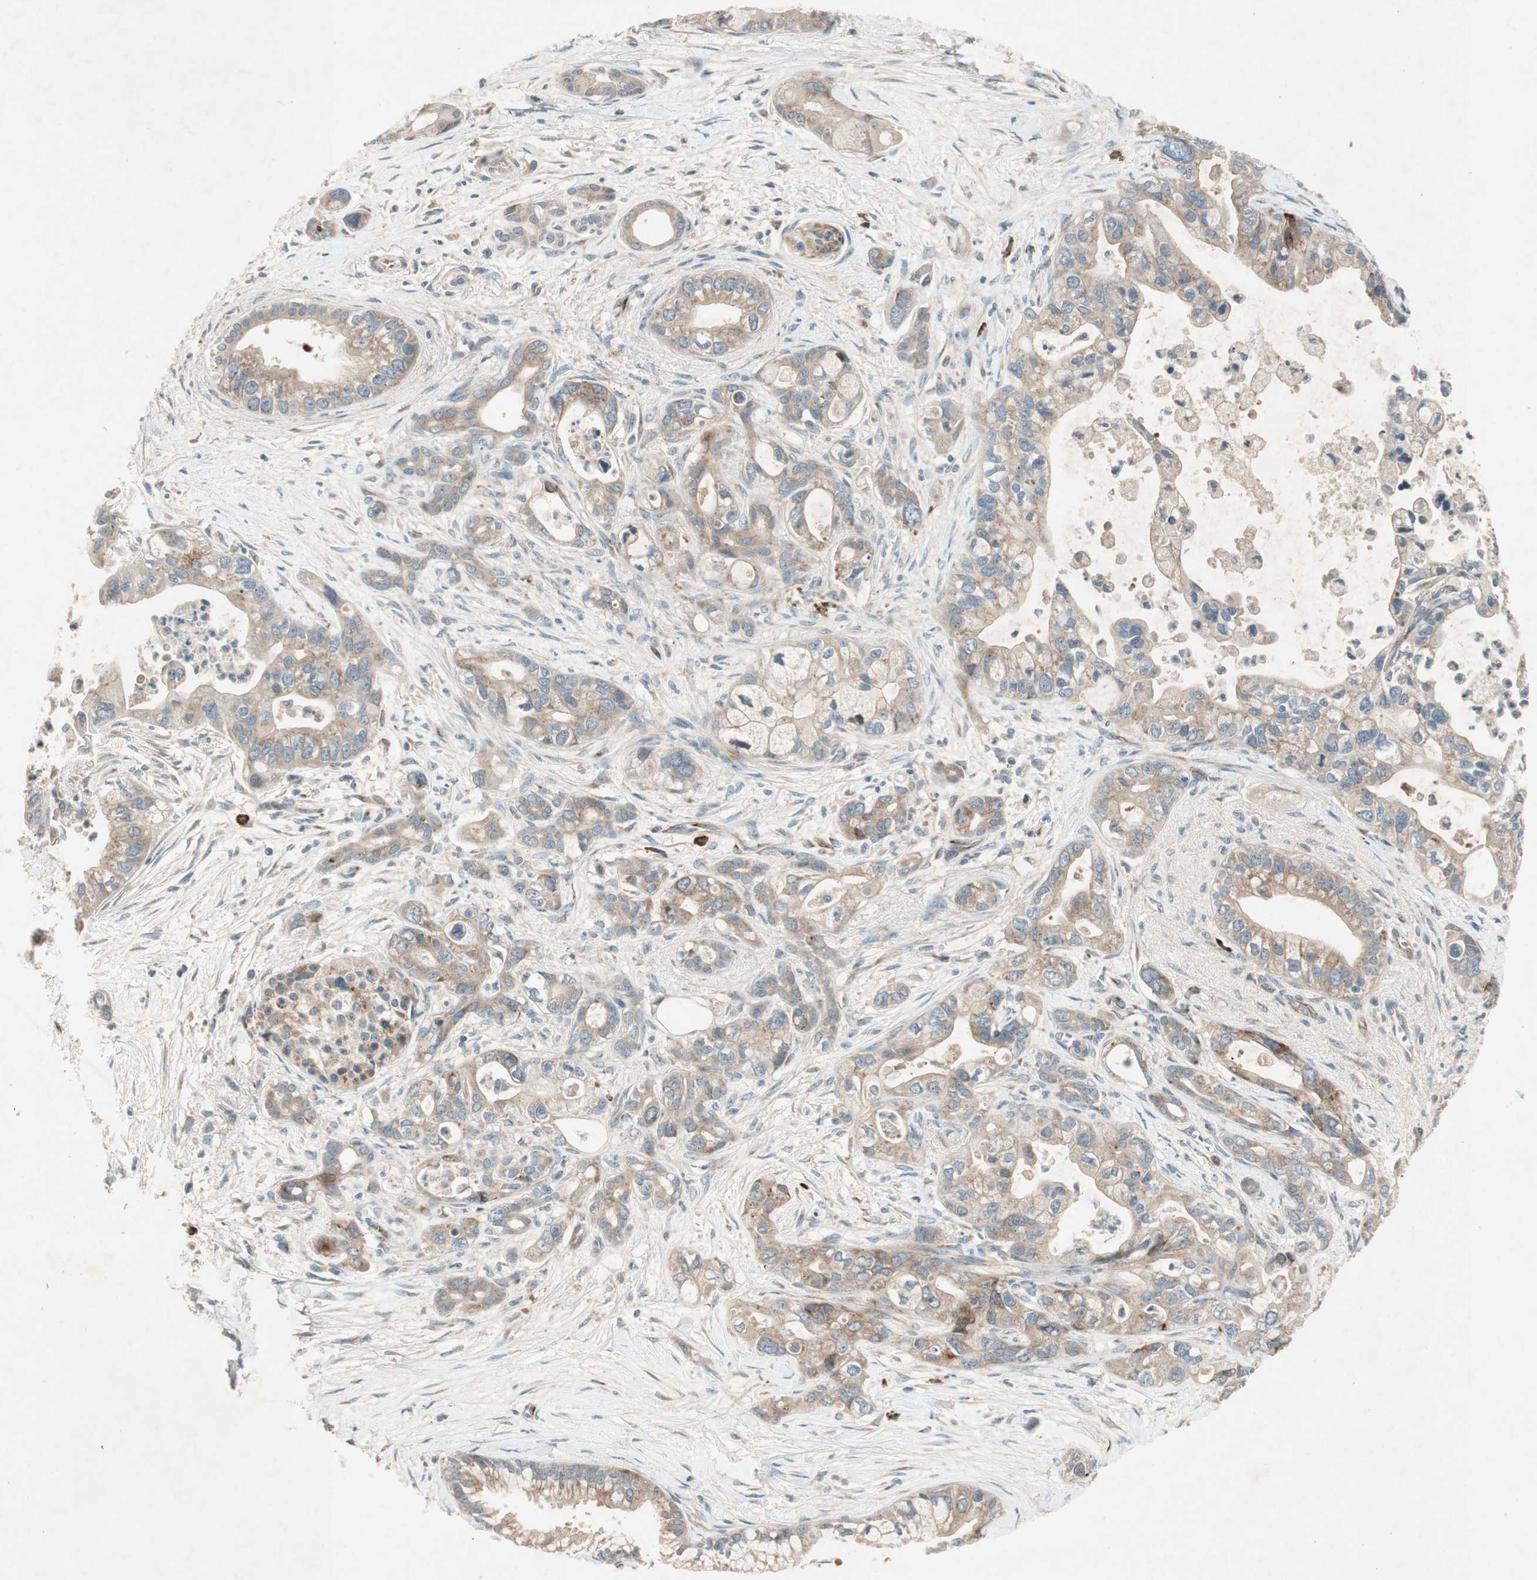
{"staining": {"intensity": "weak", "quantity": ">75%", "location": "cytoplasmic/membranous"}, "tissue": "pancreatic cancer", "cell_type": "Tumor cells", "image_type": "cancer", "snomed": [{"axis": "morphology", "description": "Adenocarcinoma, NOS"}, {"axis": "topography", "description": "Pancreas"}], "caption": "Pancreatic cancer (adenocarcinoma) stained with DAB (3,3'-diaminobenzidine) immunohistochemistry shows low levels of weak cytoplasmic/membranous expression in about >75% of tumor cells.", "gene": "APOO", "patient": {"sex": "male", "age": 70}}